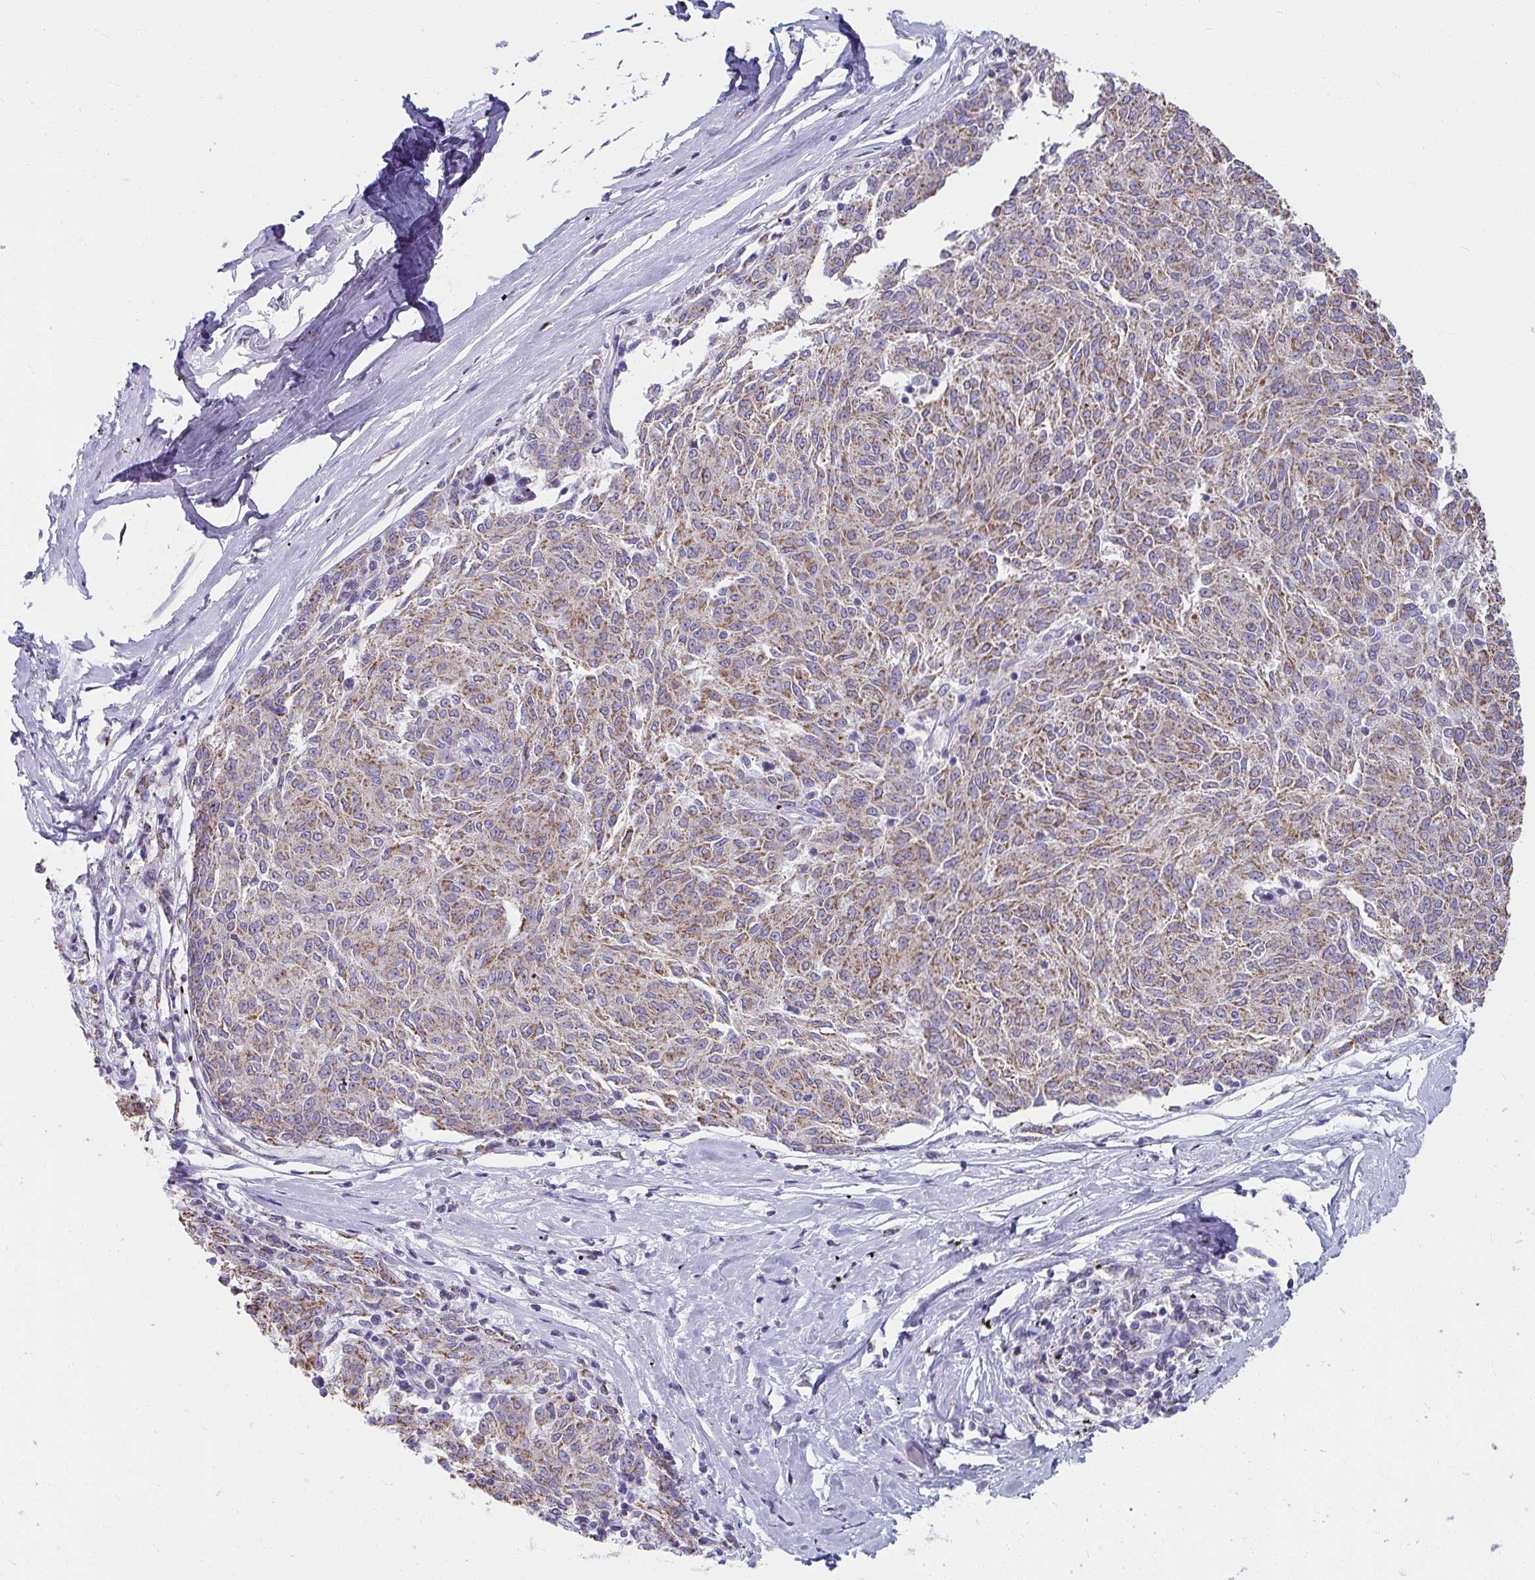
{"staining": {"intensity": "moderate", "quantity": "25%-75%", "location": "cytoplasmic/membranous"}, "tissue": "melanoma", "cell_type": "Tumor cells", "image_type": "cancer", "snomed": [{"axis": "morphology", "description": "Malignant melanoma, NOS"}, {"axis": "topography", "description": "Skin"}], "caption": "Immunohistochemistry (IHC) of human malignant melanoma exhibits medium levels of moderate cytoplasmic/membranous expression in approximately 25%-75% of tumor cells.", "gene": "SLC6A1", "patient": {"sex": "female", "age": 72}}